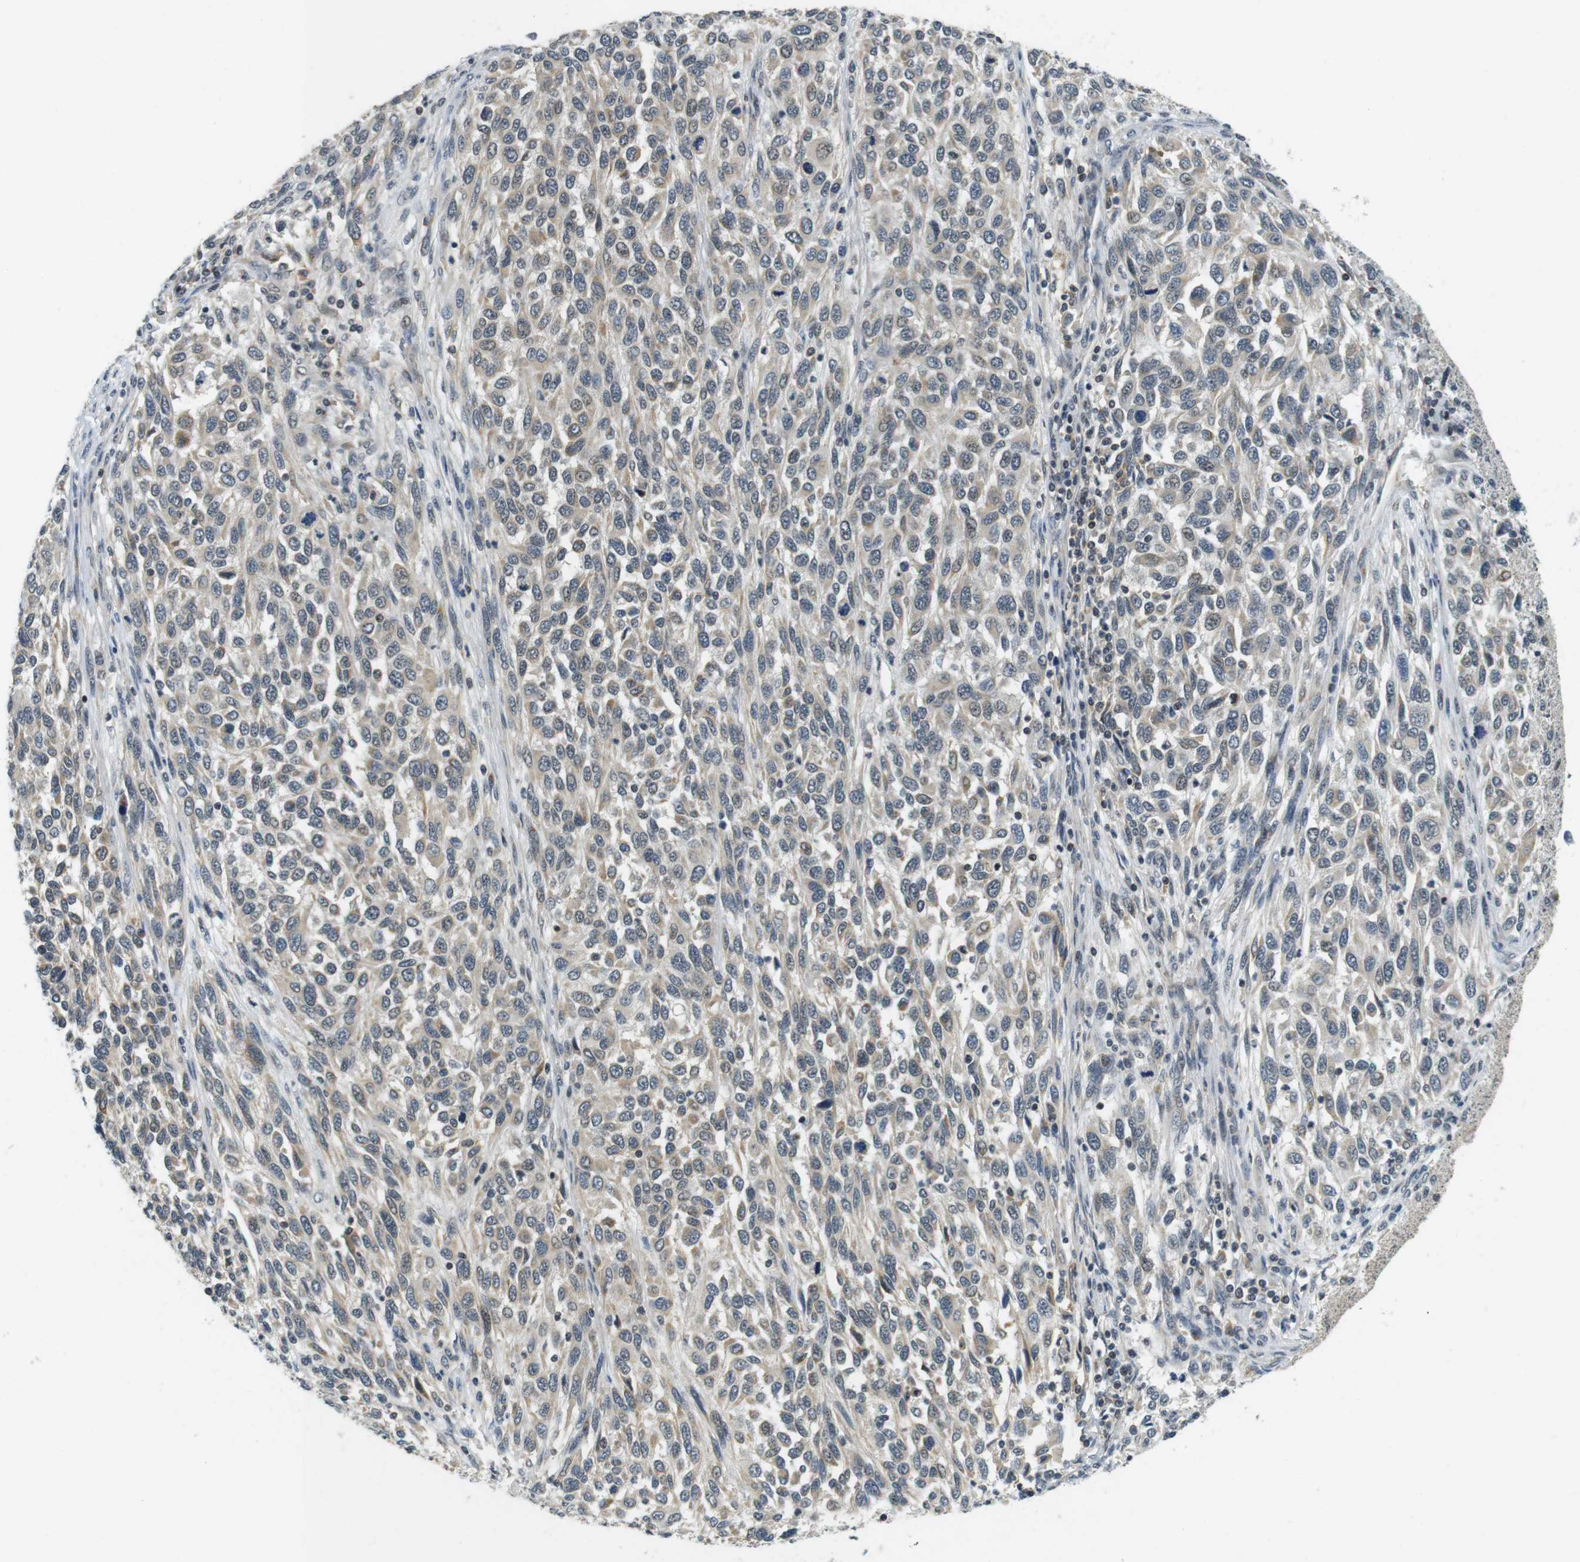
{"staining": {"intensity": "weak", "quantity": "25%-75%", "location": "cytoplasmic/membranous"}, "tissue": "melanoma", "cell_type": "Tumor cells", "image_type": "cancer", "snomed": [{"axis": "morphology", "description": "Malignant melanoma, Metastatic site"}, {"axis": "topography", "description": "Lymph node"}], "caption": "Brown immunohistochemical staining in malignant melanoma (metastatic site) exhibits weak cytoplasmic/membranous staining in about 25%-75% of tumor cells.", "gene": "BRD4", "patient": {"sex": "male", "age": 61}}